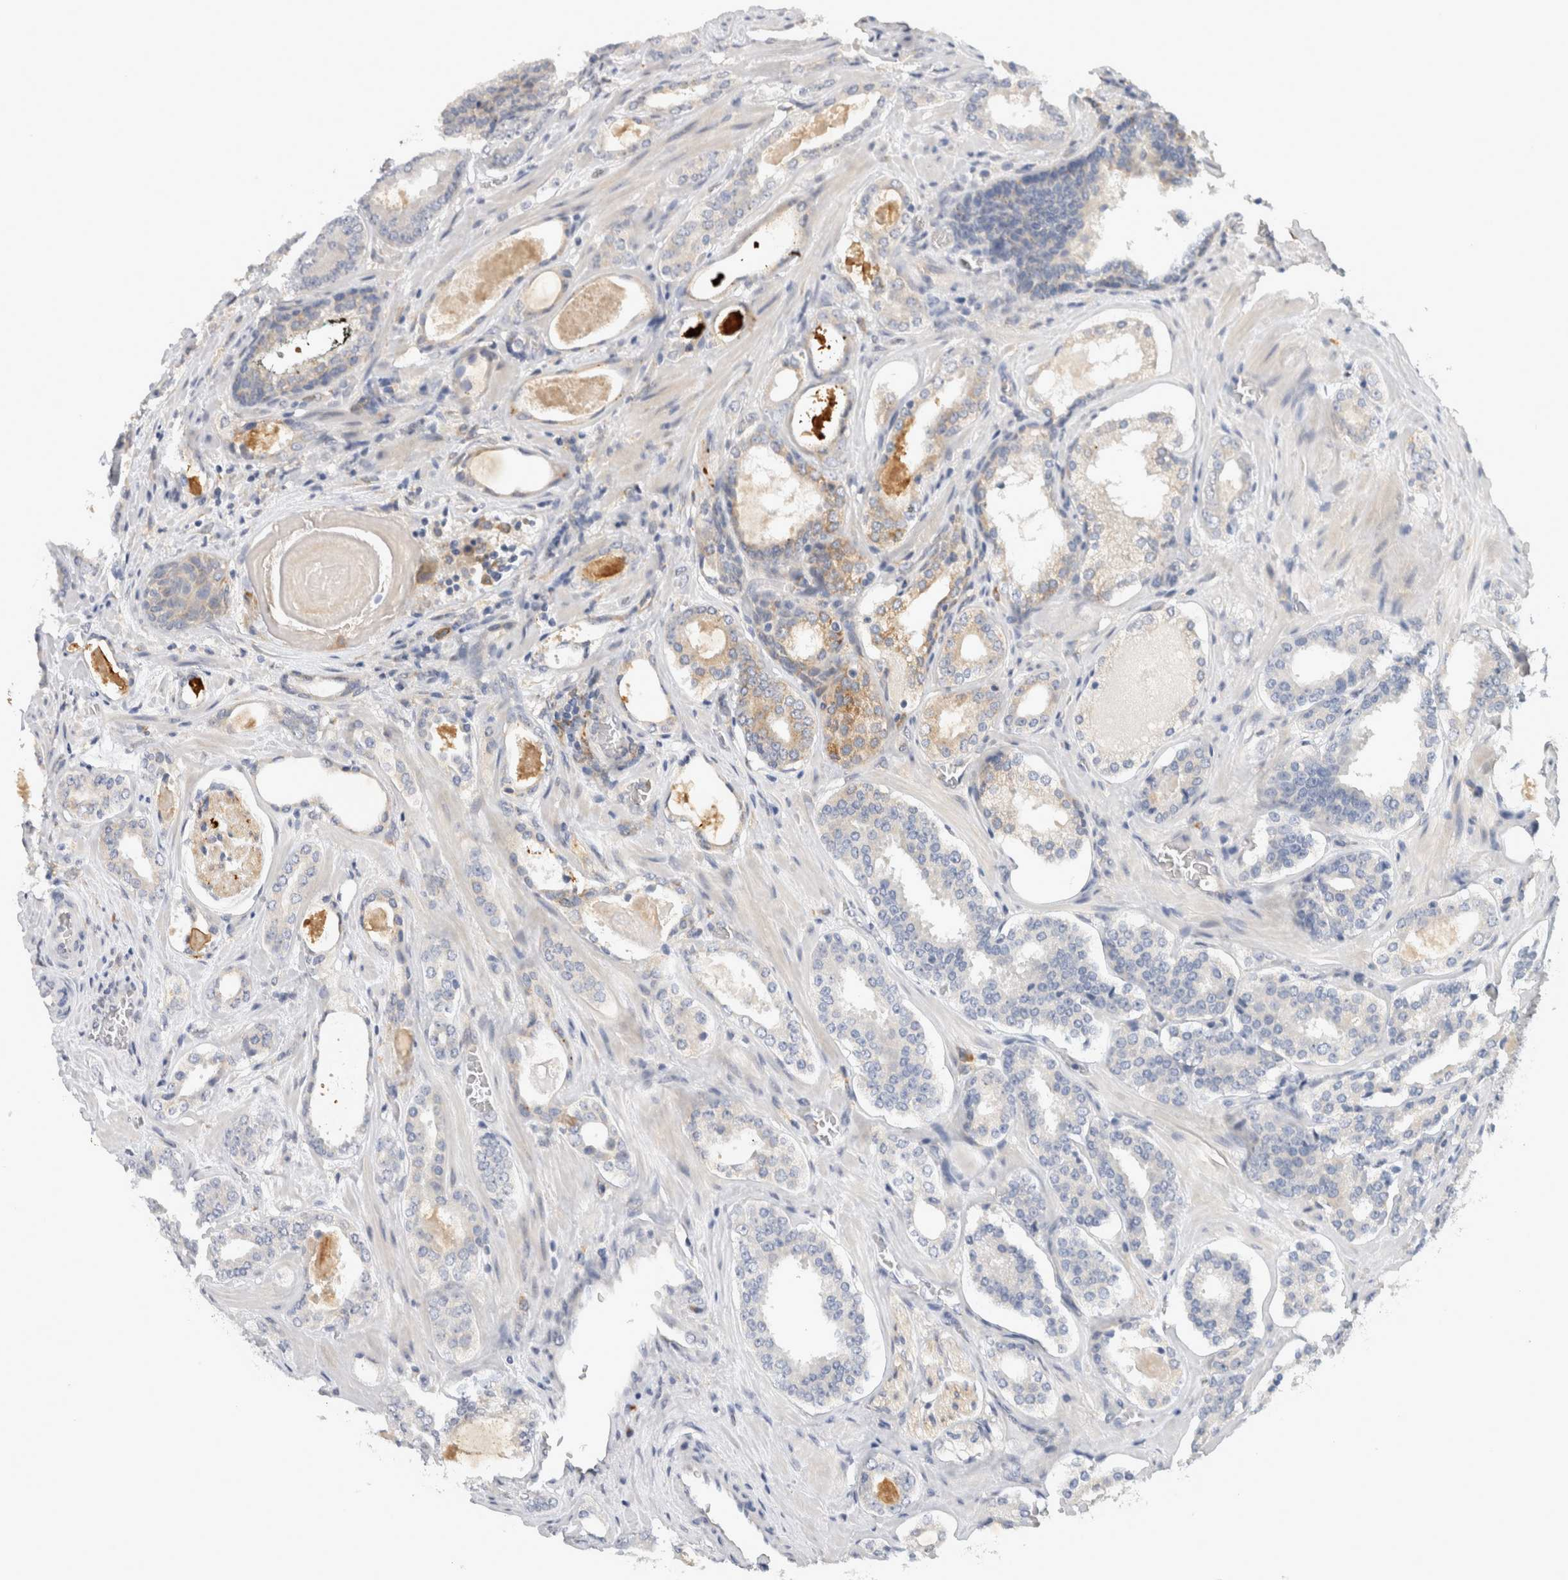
{"staining": {"intensity": "moderate", "quantity": "<25%", "location": "cytoplasmic/membranous"}, "tissue": "prostate cancer", "cell_type": "Tumor cells", "image_type": "cancer", "snomed": [{"axis": "morphology", "description": "Adenocarcinoma, High grade"}, {"axis": "topography", "description": "Prostate"}], "caption": "There is low levels of moderate cytoplasmic/membranous staining in tumor cells of prostate cancer (adenocarcinoma (high-grade)), as demonstrated by immunohistochemical staining (brown color).", "gene": "APOL2", "patient": {"sex": "male", "age": 60}}